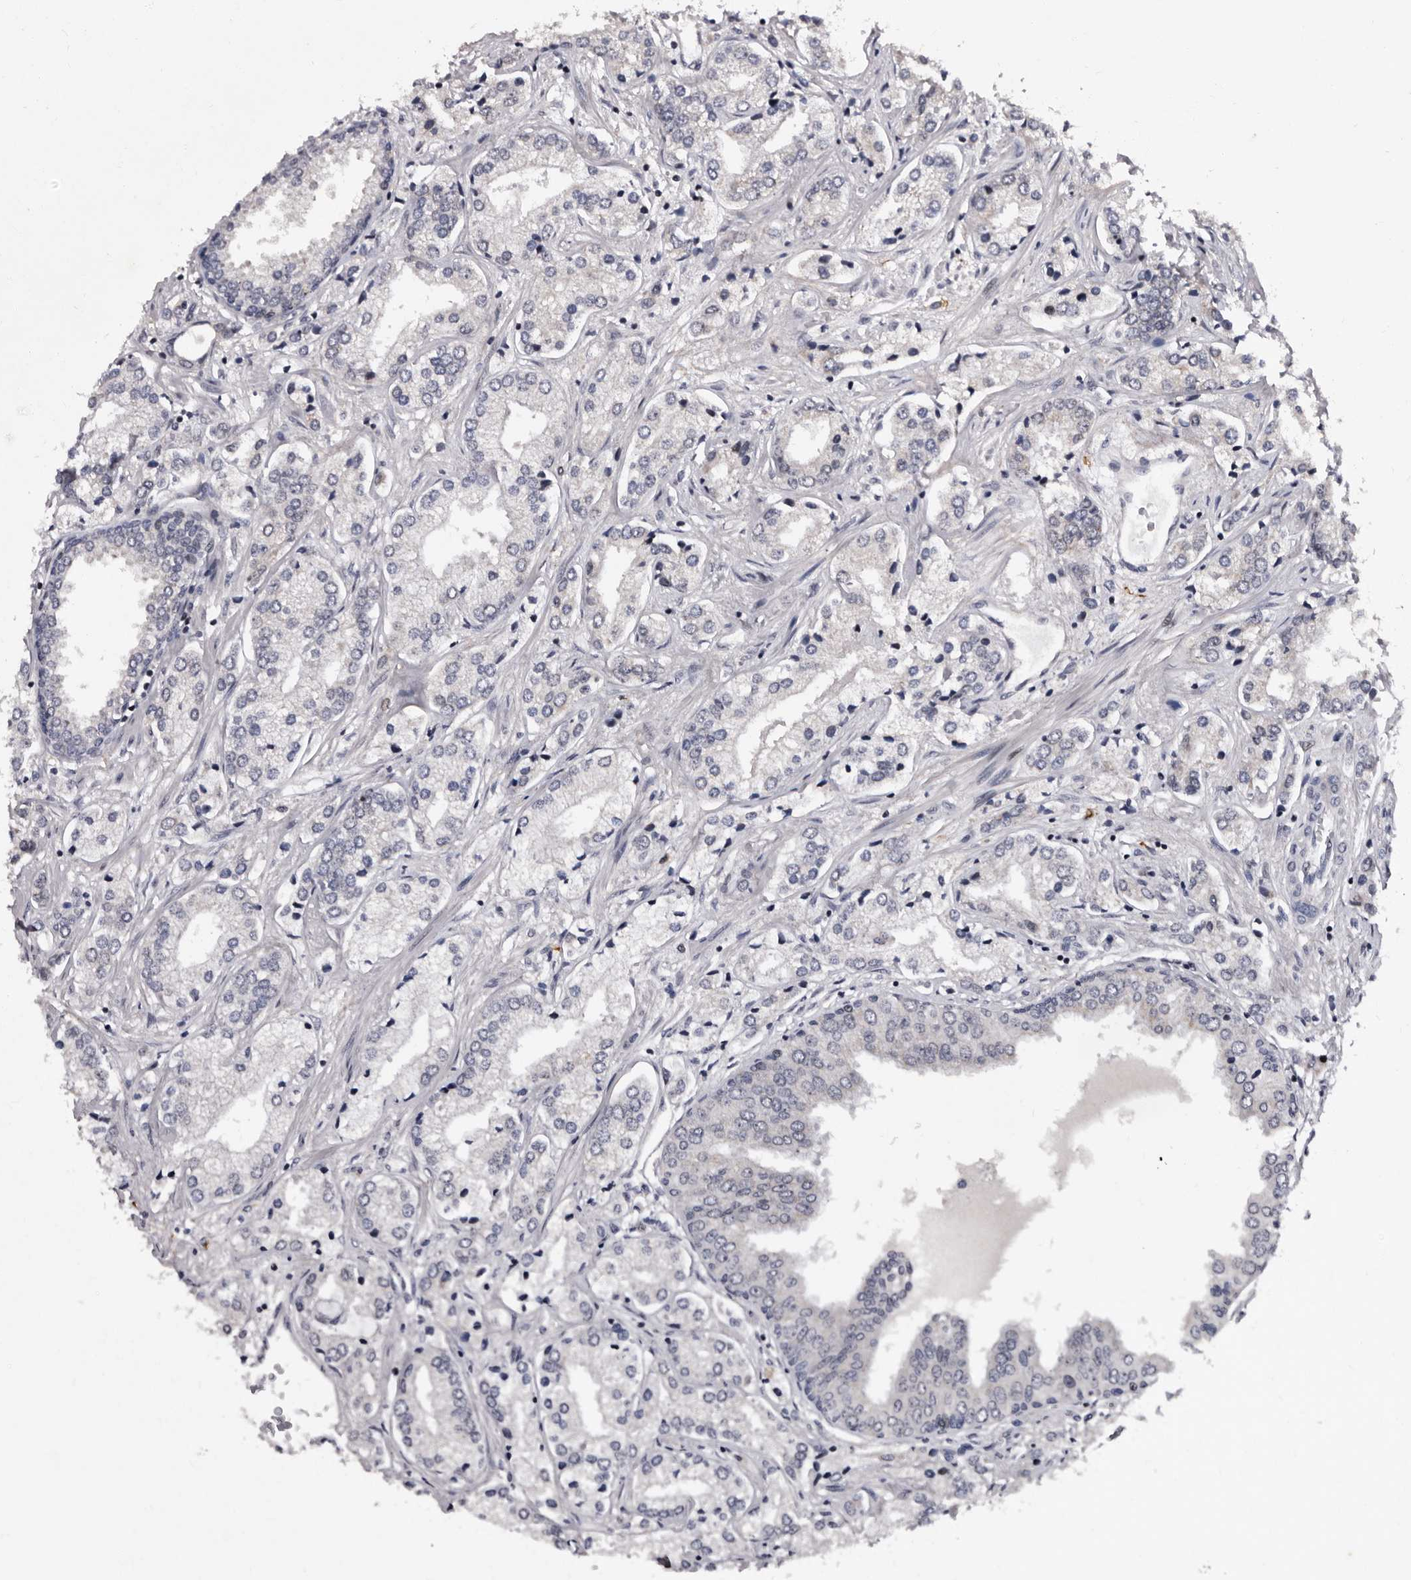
{"staining": {"intensity": "negative", "quantity": "none", "location": "none"}, "tissue": "prostate cancer", "cell_type": "Tumor cells", "image_type": "cancer", "snomed": [{"axis": "morphology", "description": "Adenocarcinoma, High grade"}, {"axis": "topography", "description": "Prostate"}], "caption": "Tumor cells show no significant staining in prostate cancer (adenocarcinoma (high-grade)). (Stains: DAB (3,3'-diaminobenzidine) immunohistochemistry (IHC) with hematoxylin counter stain, Microscopy: brightfield microscopy at high magnification).", "gene": "TNKS", "patient": {"sex": "male", "age": 66}}